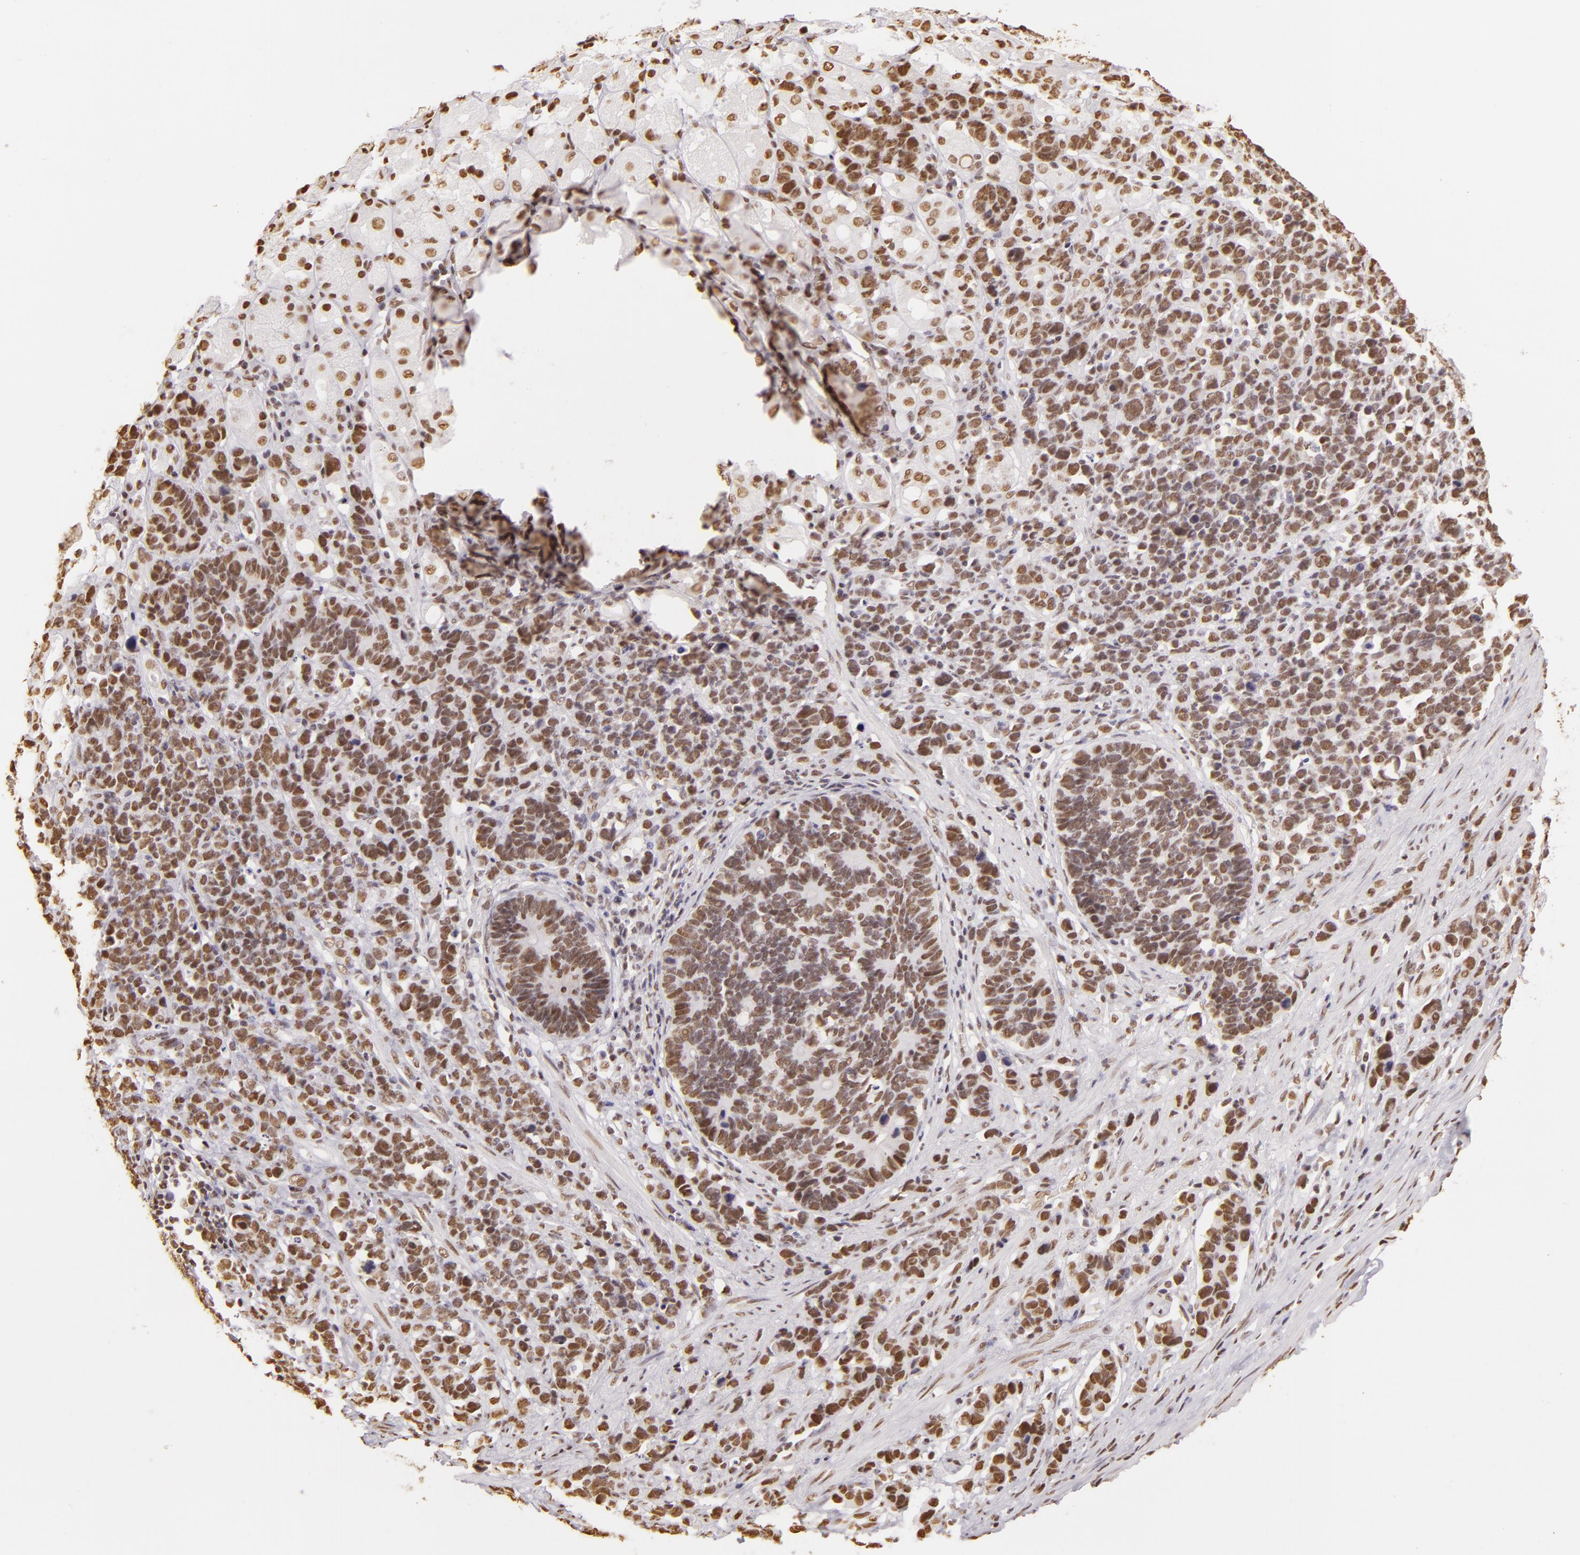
{"staining": {"intensity": "moderate", "quantity": ">75%", "location": "nuclear"}, "tissue": "stomach cancer", "cell_type": "Tumor cells", "image_type": "cancer", "snomed": [{"axis": "morphology", "description": "Adenocarcinoma, NOS"}, {"axis": "topography", "description": "Stomach, upper"}], "caption": "Immunohistochemistry (IHC) histopathology image of human stomach cancer stained for a protein (brown), which exhibits medium levels of moderate nuclear expression in approximately >75% of tumor cells.", "gene": "PAPOLA", "patient": {"sex": "male", "age": 71}}